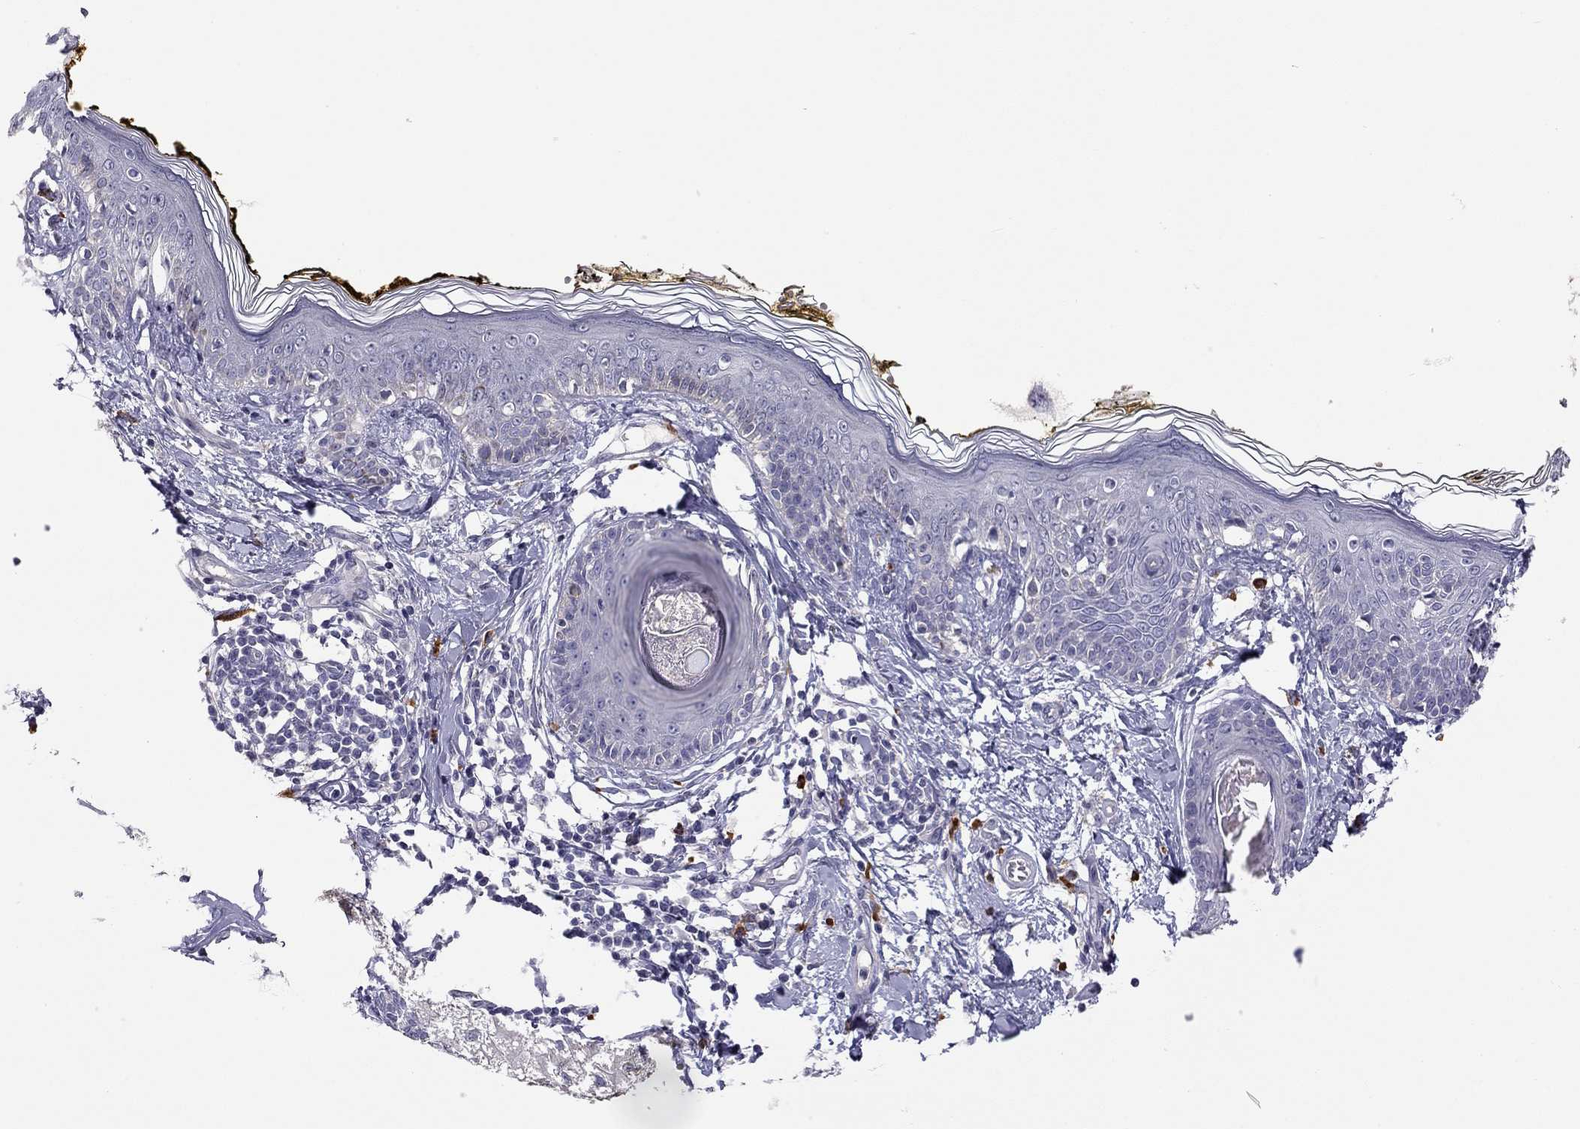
{"staining": {"intensity": "negative", "quantity": "none", "location": "none"}, "tissue": "skin", "cell_type": "Fibroblasts", "image_type": "normal", "snomed": [{"axis": "morphology", "description": "Normal tissue, NOS"}, {"axis": "topography", "description": "Skin"}], "caption": "This is an immunohistochemistry micrograph of unremarkable human skin. There is no staining in fibroblasts.", "gene": "SCARB1", "patient": {"sex": "male", "age": 76}}